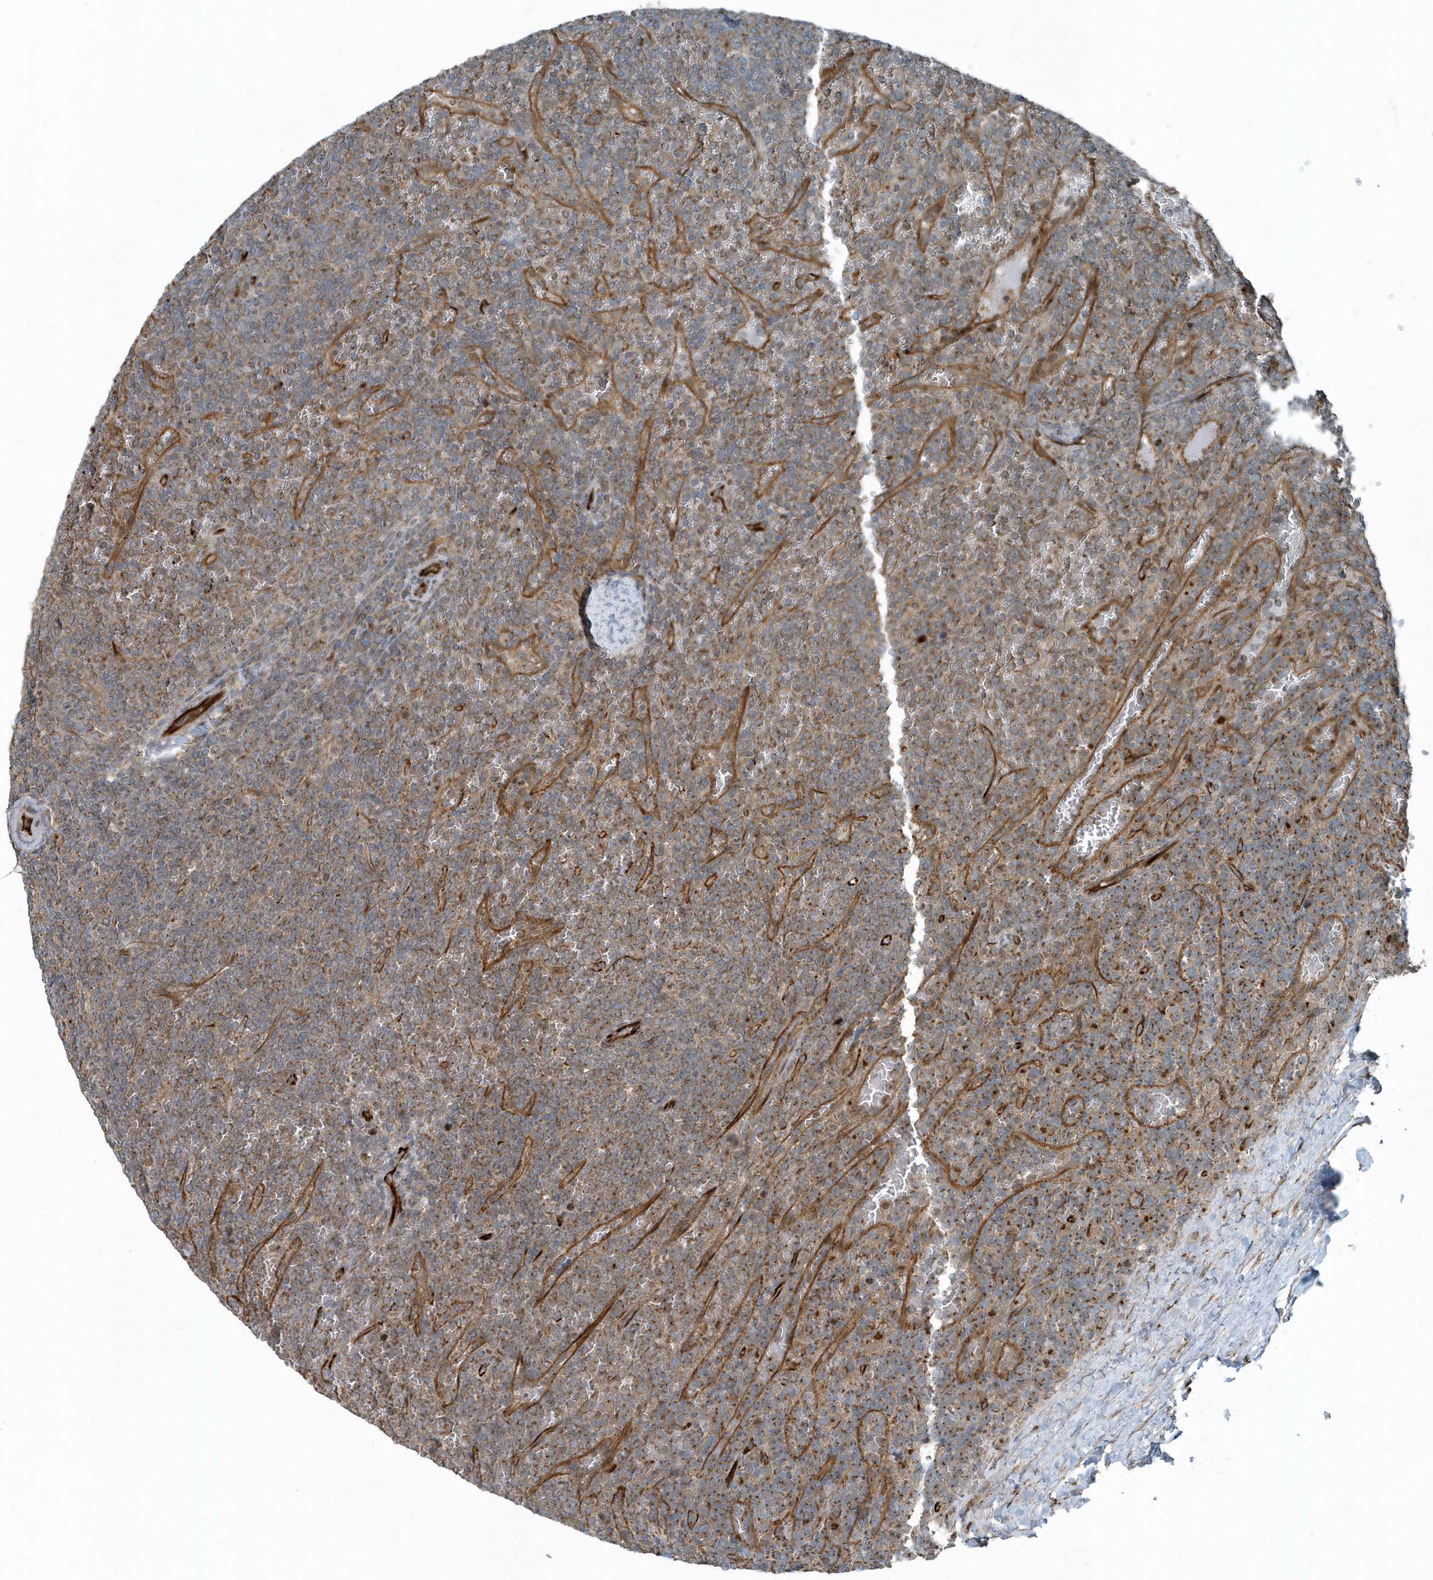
{"staining": {"intensity": "weak", "quantity": "25%-75%", "location": "cytoplasmic/membranous"}, "tissue": "lymphoma", "cell_type": "Tumor cells", "image_type": "cancer", "snomed": [{"axis": "morphology", "description": "Malignant lymphoma, non-Hodgkin's type, Low grade"}, {"axis": "topography", "description": "Spleen"}], "caption": "A photomicrograph showing weak cytoplasmic/membranous expression in approximately 25%-75% of tumor cells in low-grade malignant lymphoma, non-Hodgkin's type, as visualized by brown immunohistochemical staining.", "gene": "GCC2", "patient": {"sex": "female", "age": 19}}